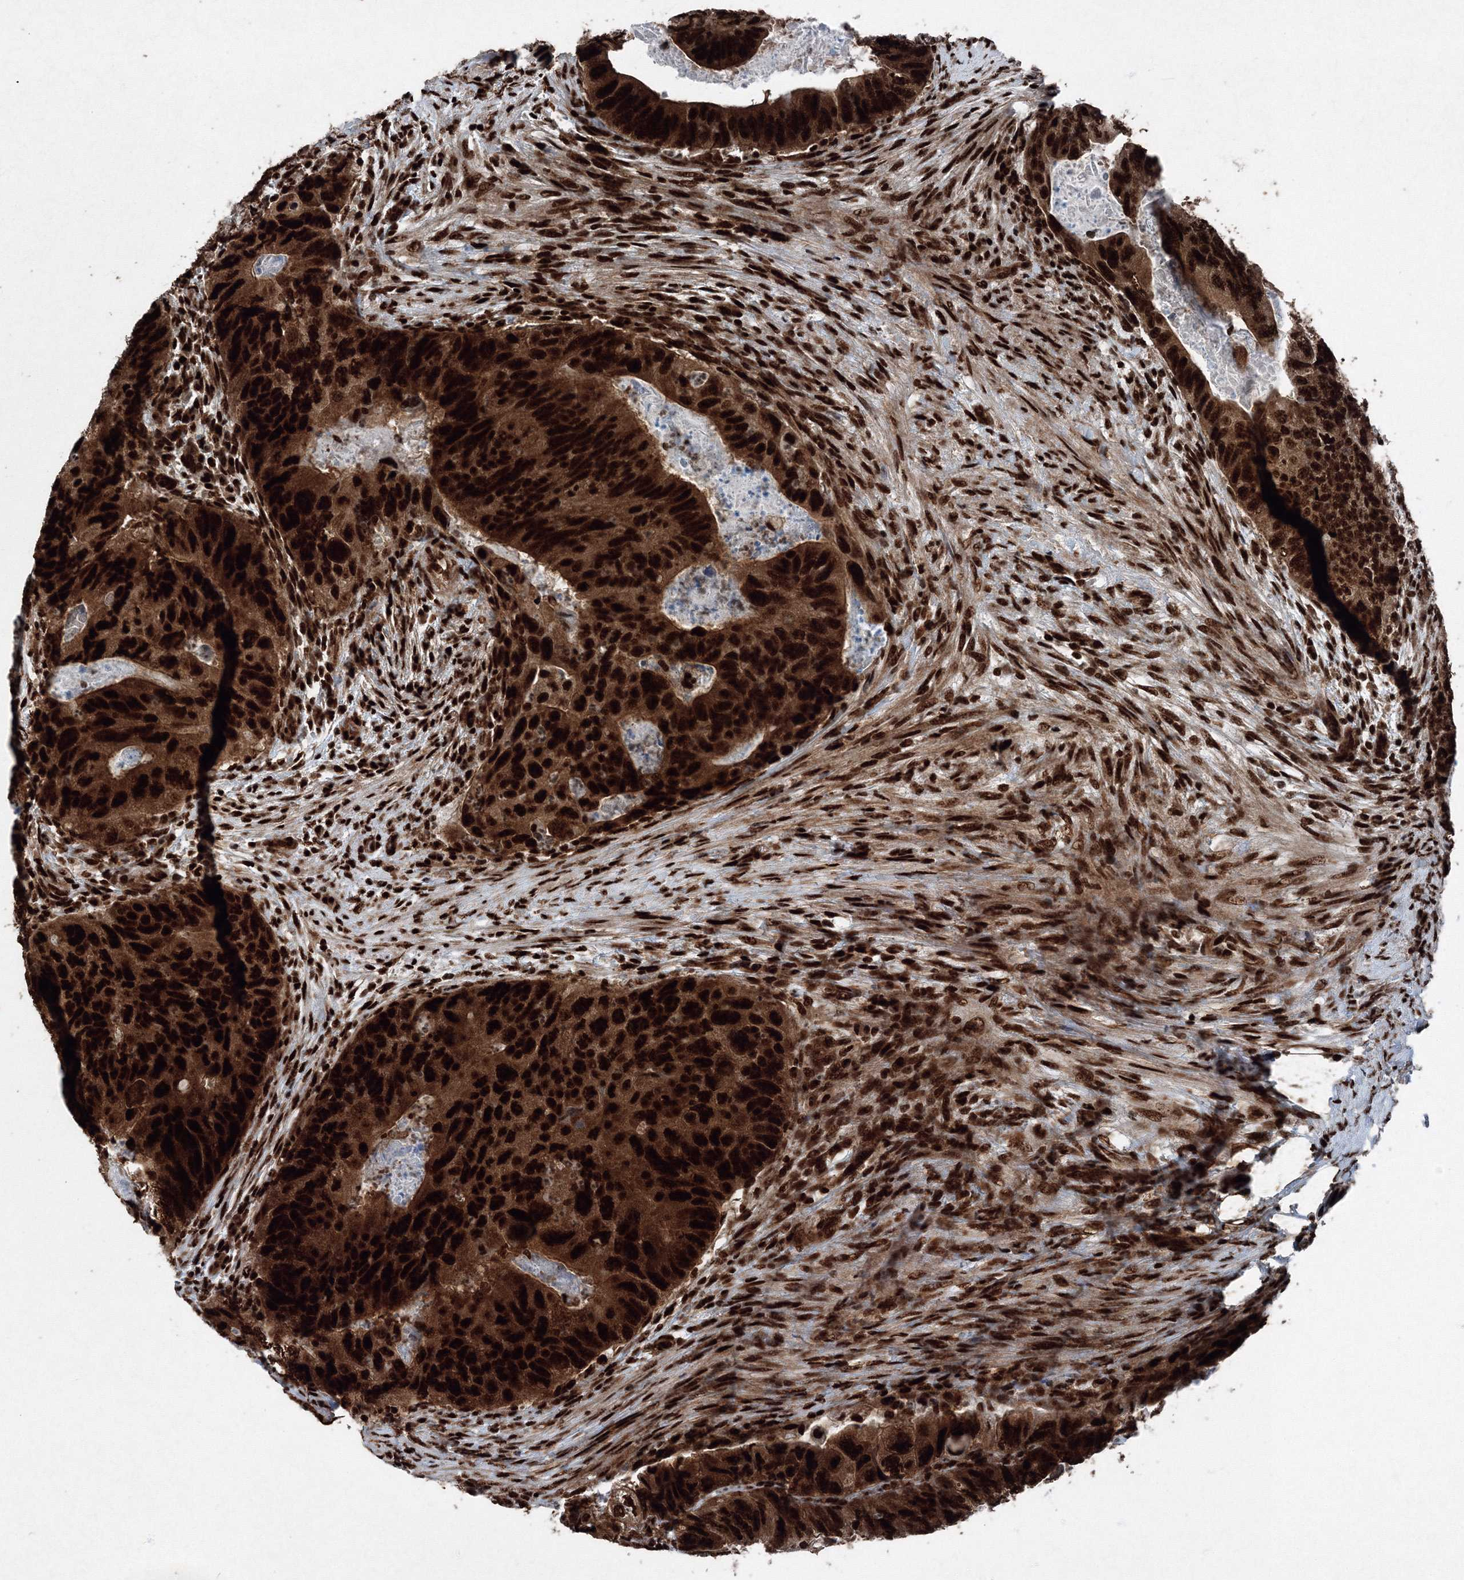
{"staining": {"intensity": "strong", "quantity": ">75%", "location": "cytoplasmic/membranous,nuclear"}, "tissue": "colorectal cancer", "cell_type": "Tumor cells", "image_type": "cancer", "snomed": [{"axis": "morphology", "description": "Adenocarcinoma, NOS"}, {"axis": "topography", "description": "Rectum"}], "caption": "A high-resolution photomicrograph shows immunohistochemistry staining of colorectal adenocarcinoma, which reveals strong cytoplasmic/membranous and nuclear positivity in approximately >75% of tumor cells.", "gene": "SNRPC", "patient": {"sex": "male", "age": 63}}